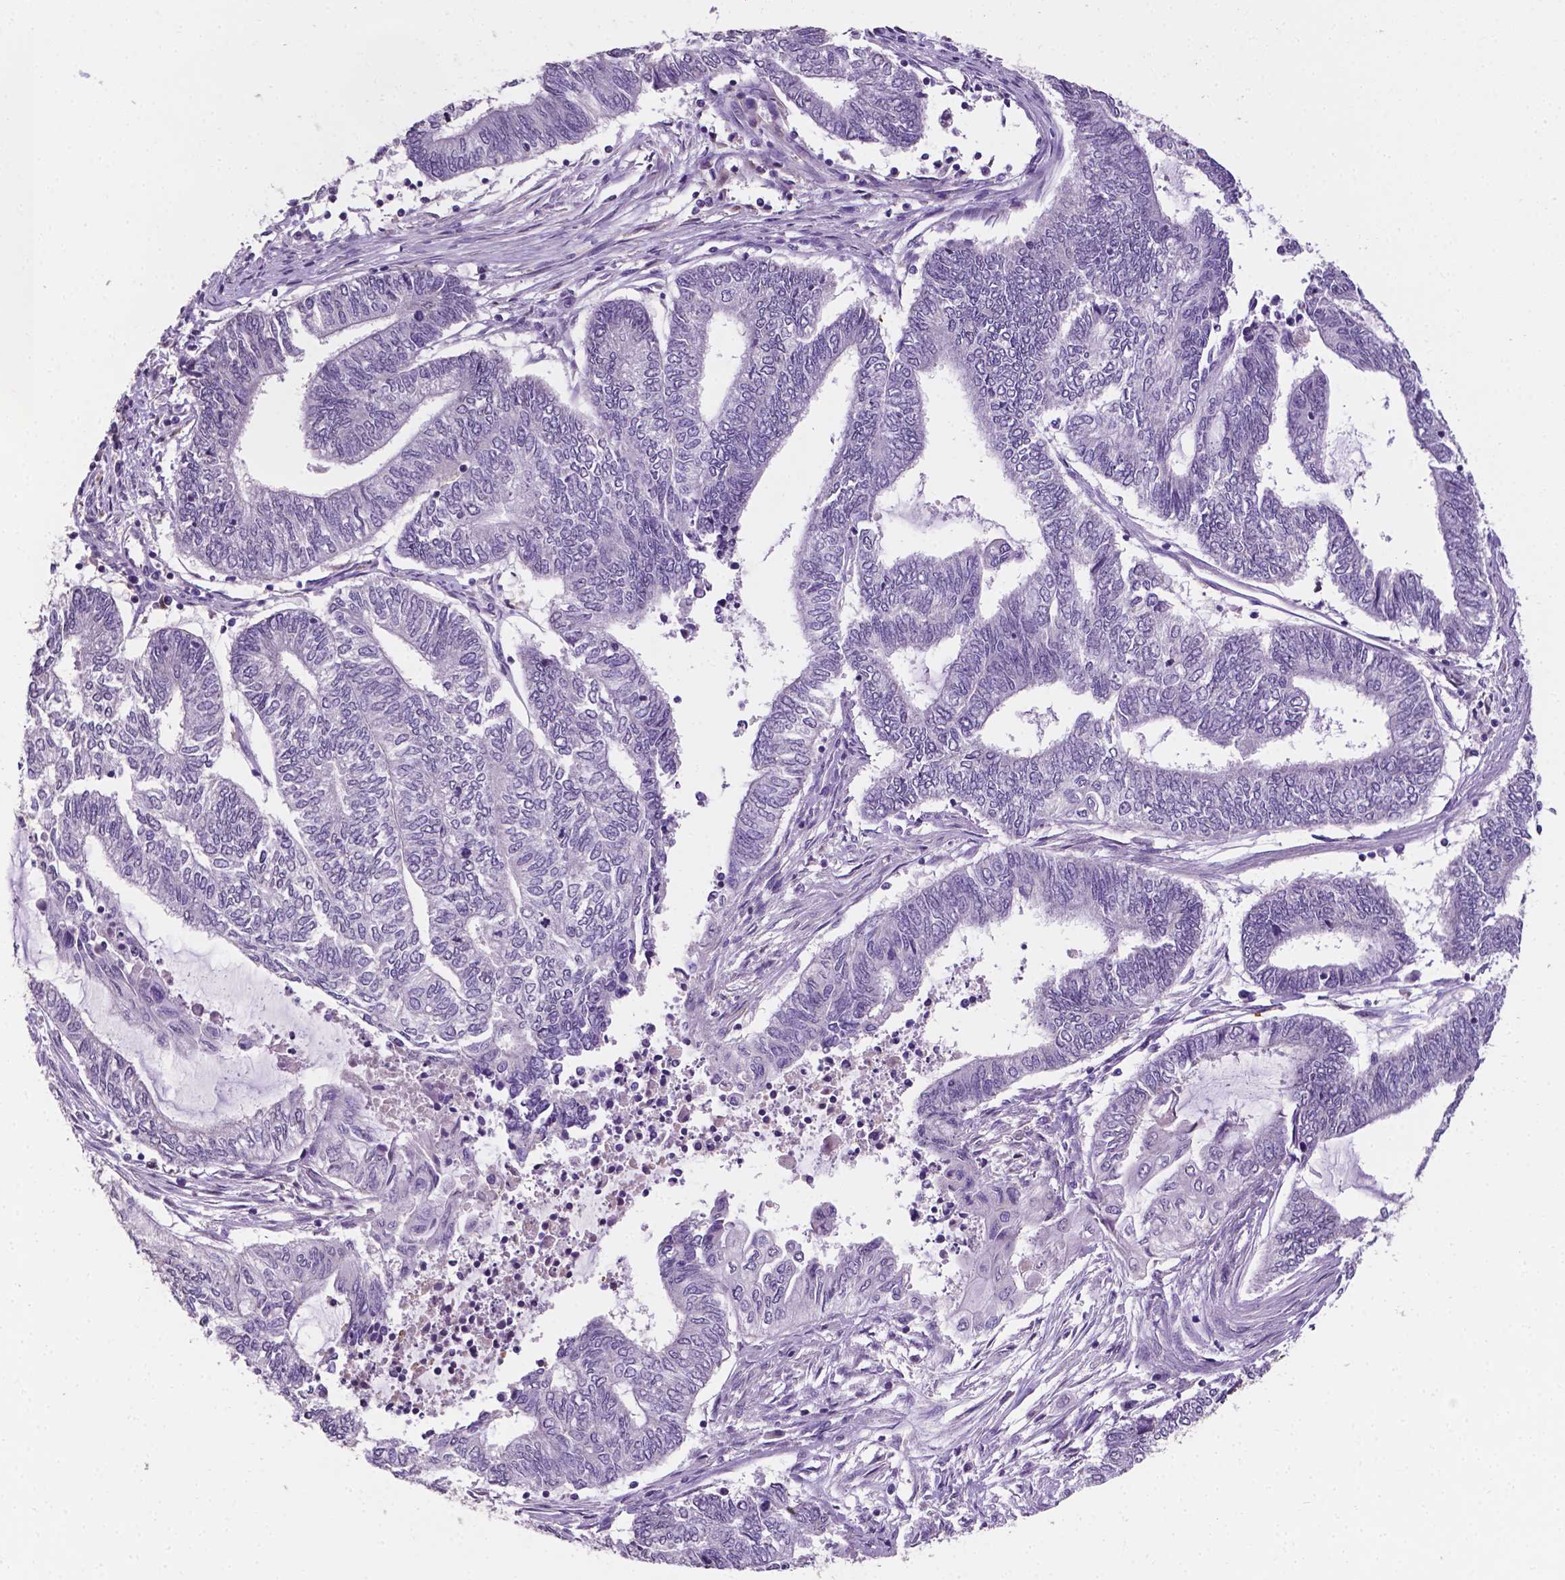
{"staining": {"intensity": "negative", "quantity": "none", "location": "none"}, "tissue": "endometrial cancer", "cell_type": "Tumor cells", "image_type": "cancer", "snomed": [{"axis": "morphology", "description": "Adenocarcinoma, NOS"}, {"axis": "topography", "description": "Uterus"}, {"axis": "topography", "description": "Endometrium"}], "caption": "DAB immunohistochemical staining of human endometrial adenocarcinoma demonstrates no significant staining in tumor cells. Brightfield microscopy of immunohistochemistry (IHC) stained with DAB (3,3'-diaminobenzidine) (brown) and hematoxylin (blue), captured at high magnification.", "gene": "APOE", "patient": {"sex": "female", "age": 70}}